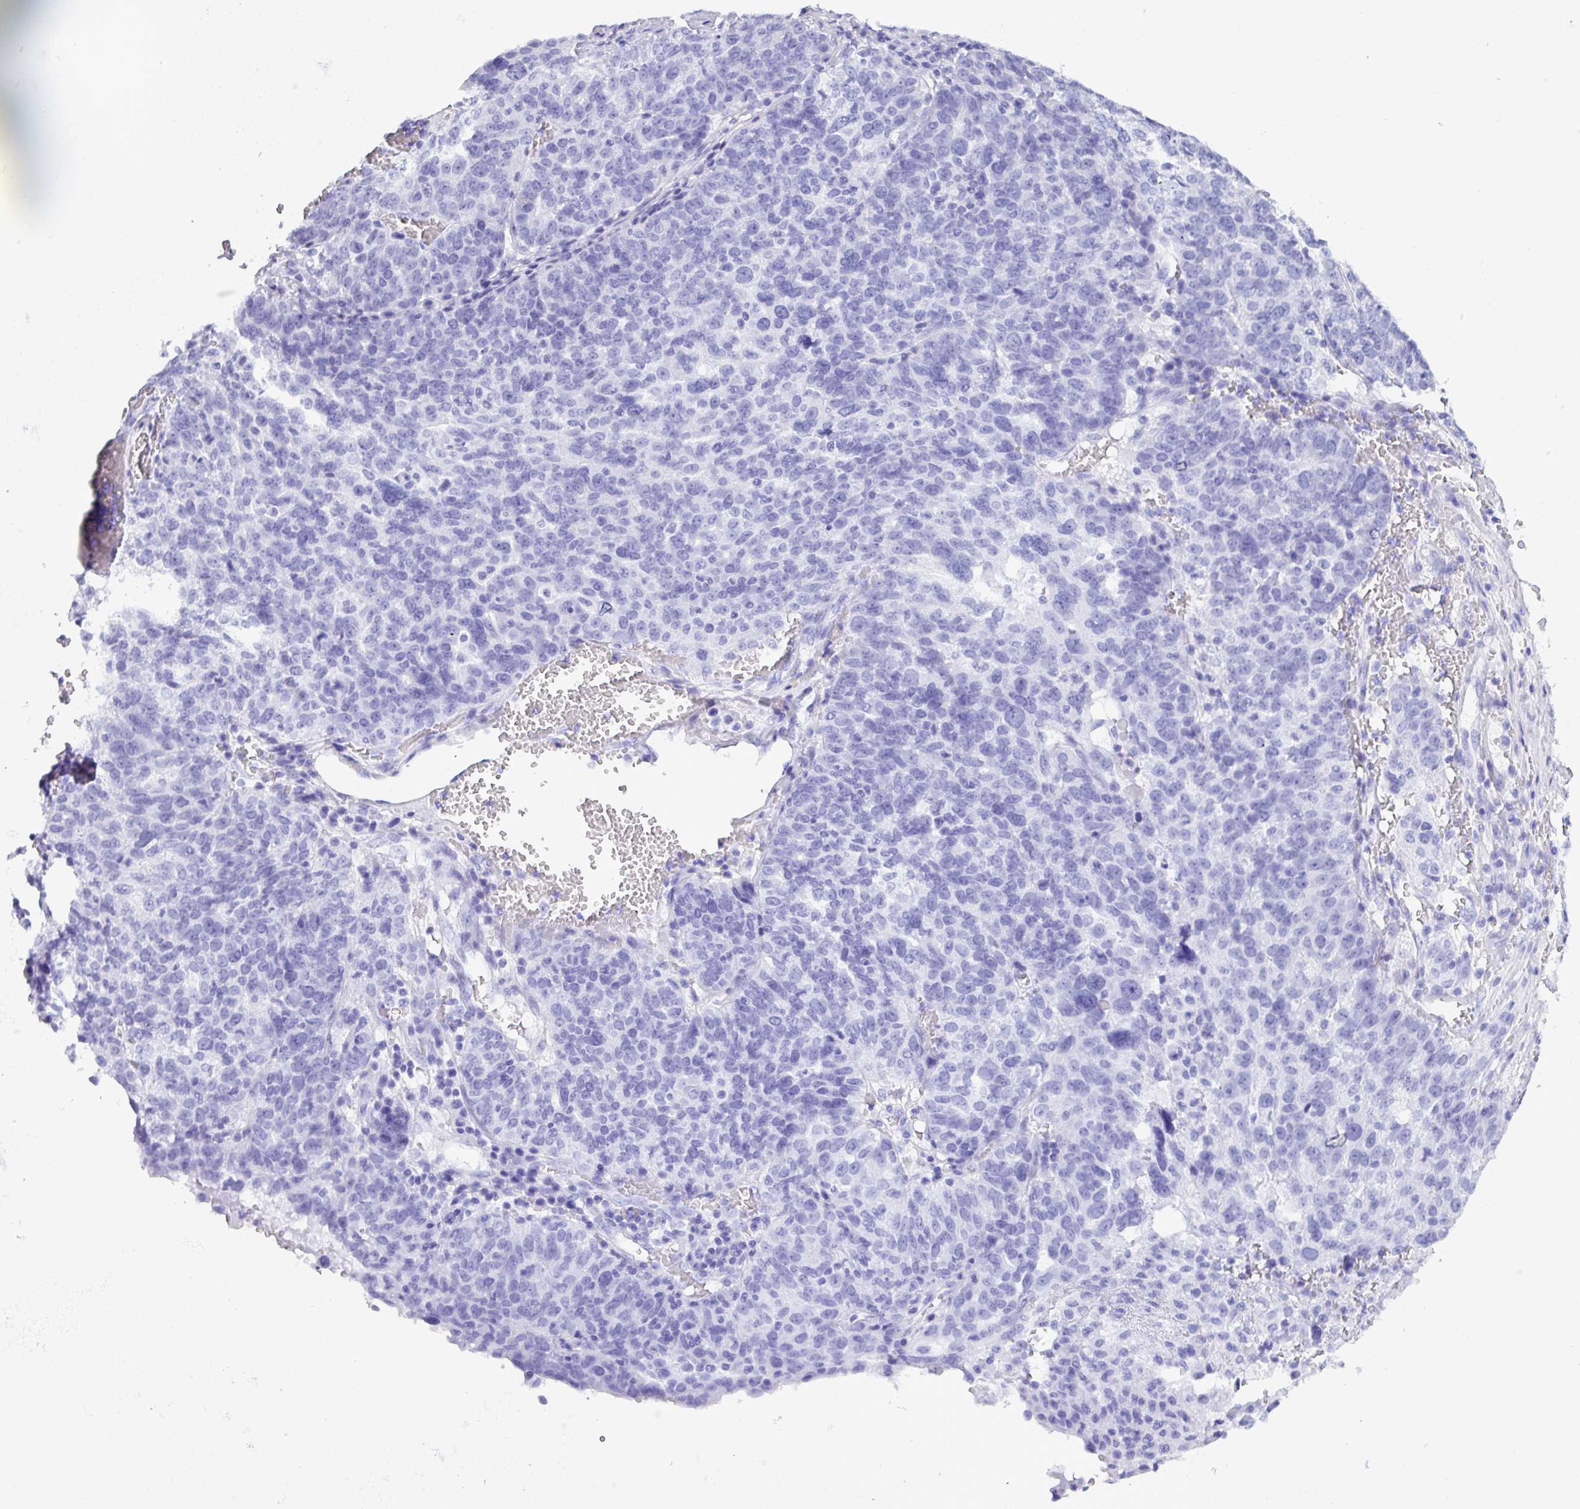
{"staining": {"intensity": "negative", "quantity": "none", "location": "none"}, "tissue": "ovarian cancer", "cell_type": "Tumor cells", "image_type": "cancer", "snomed": [{"axis": "morphology", "description": "Cystadenocarcinoma, serous, NOS"}, {"axis": "topography", "description": "Ovary"}], "caption": "This is an immunohistochemistry (IHC) photomicrograph of ovarian serous cystadenocarcinoma. There is no staining in tumor cells.", "gene": "TNFSF12", "patient": {"sex": "female", "age": 59}}